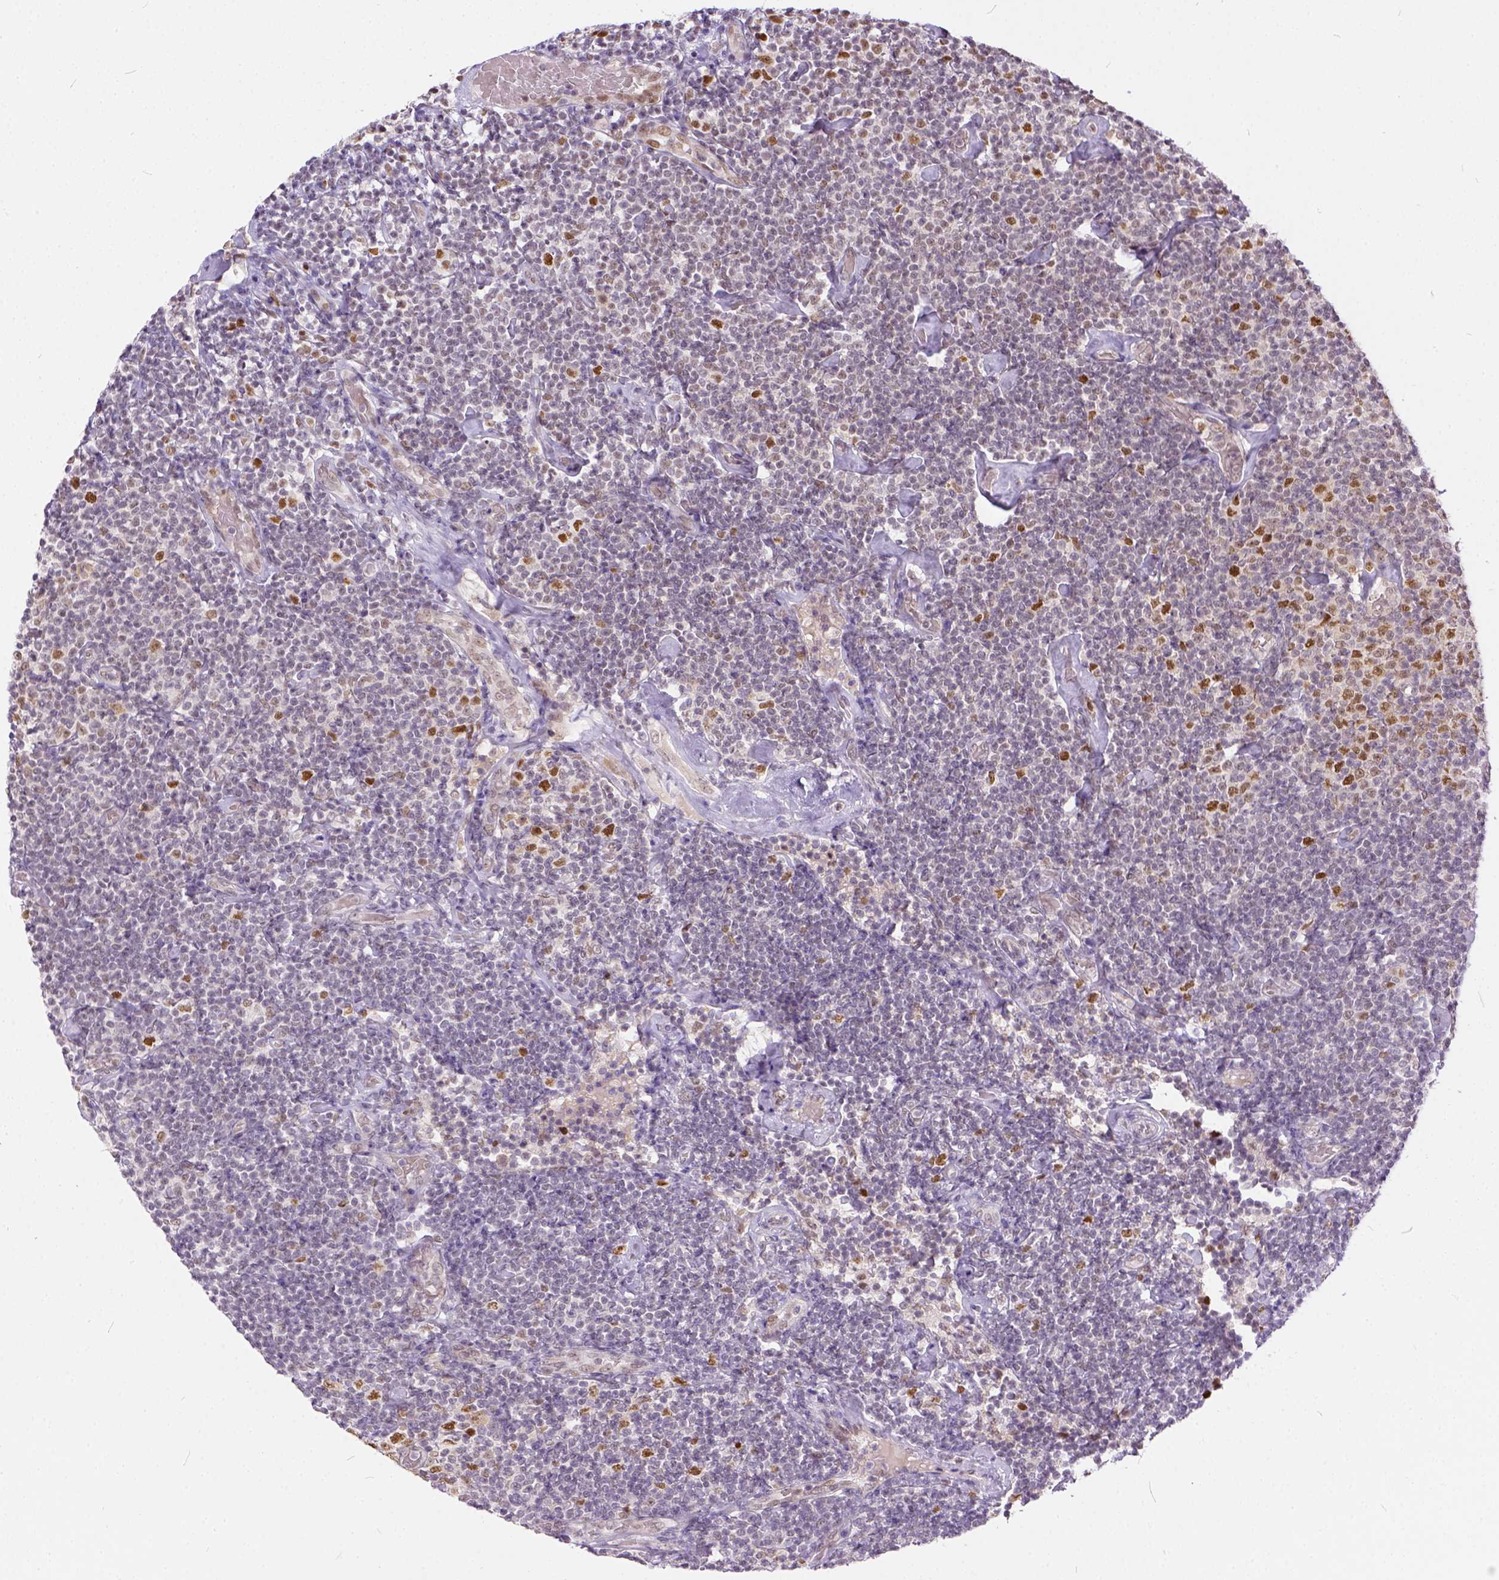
{"staining": {"intensity": "moderate", "quantity": "<25%", "location": "nuclear"}, "tissue": "lymphoma", "cell_type": "Tumor cells", "image_type": "cancer", "snomed": [{"axis": "morphology", "description": "Malignant lymphoma, non-Hodgkin's type, Low grade"}, {"axis": "topography", "description": "Lymph node"}], "caption": "Immunohistochemical staining of lymphoma reveals low levels of moderate nuclear positivity in approximately <25% of tumor cells.", "gene": "ERCC1", "patient": {"sex": "male", "age": 81}}